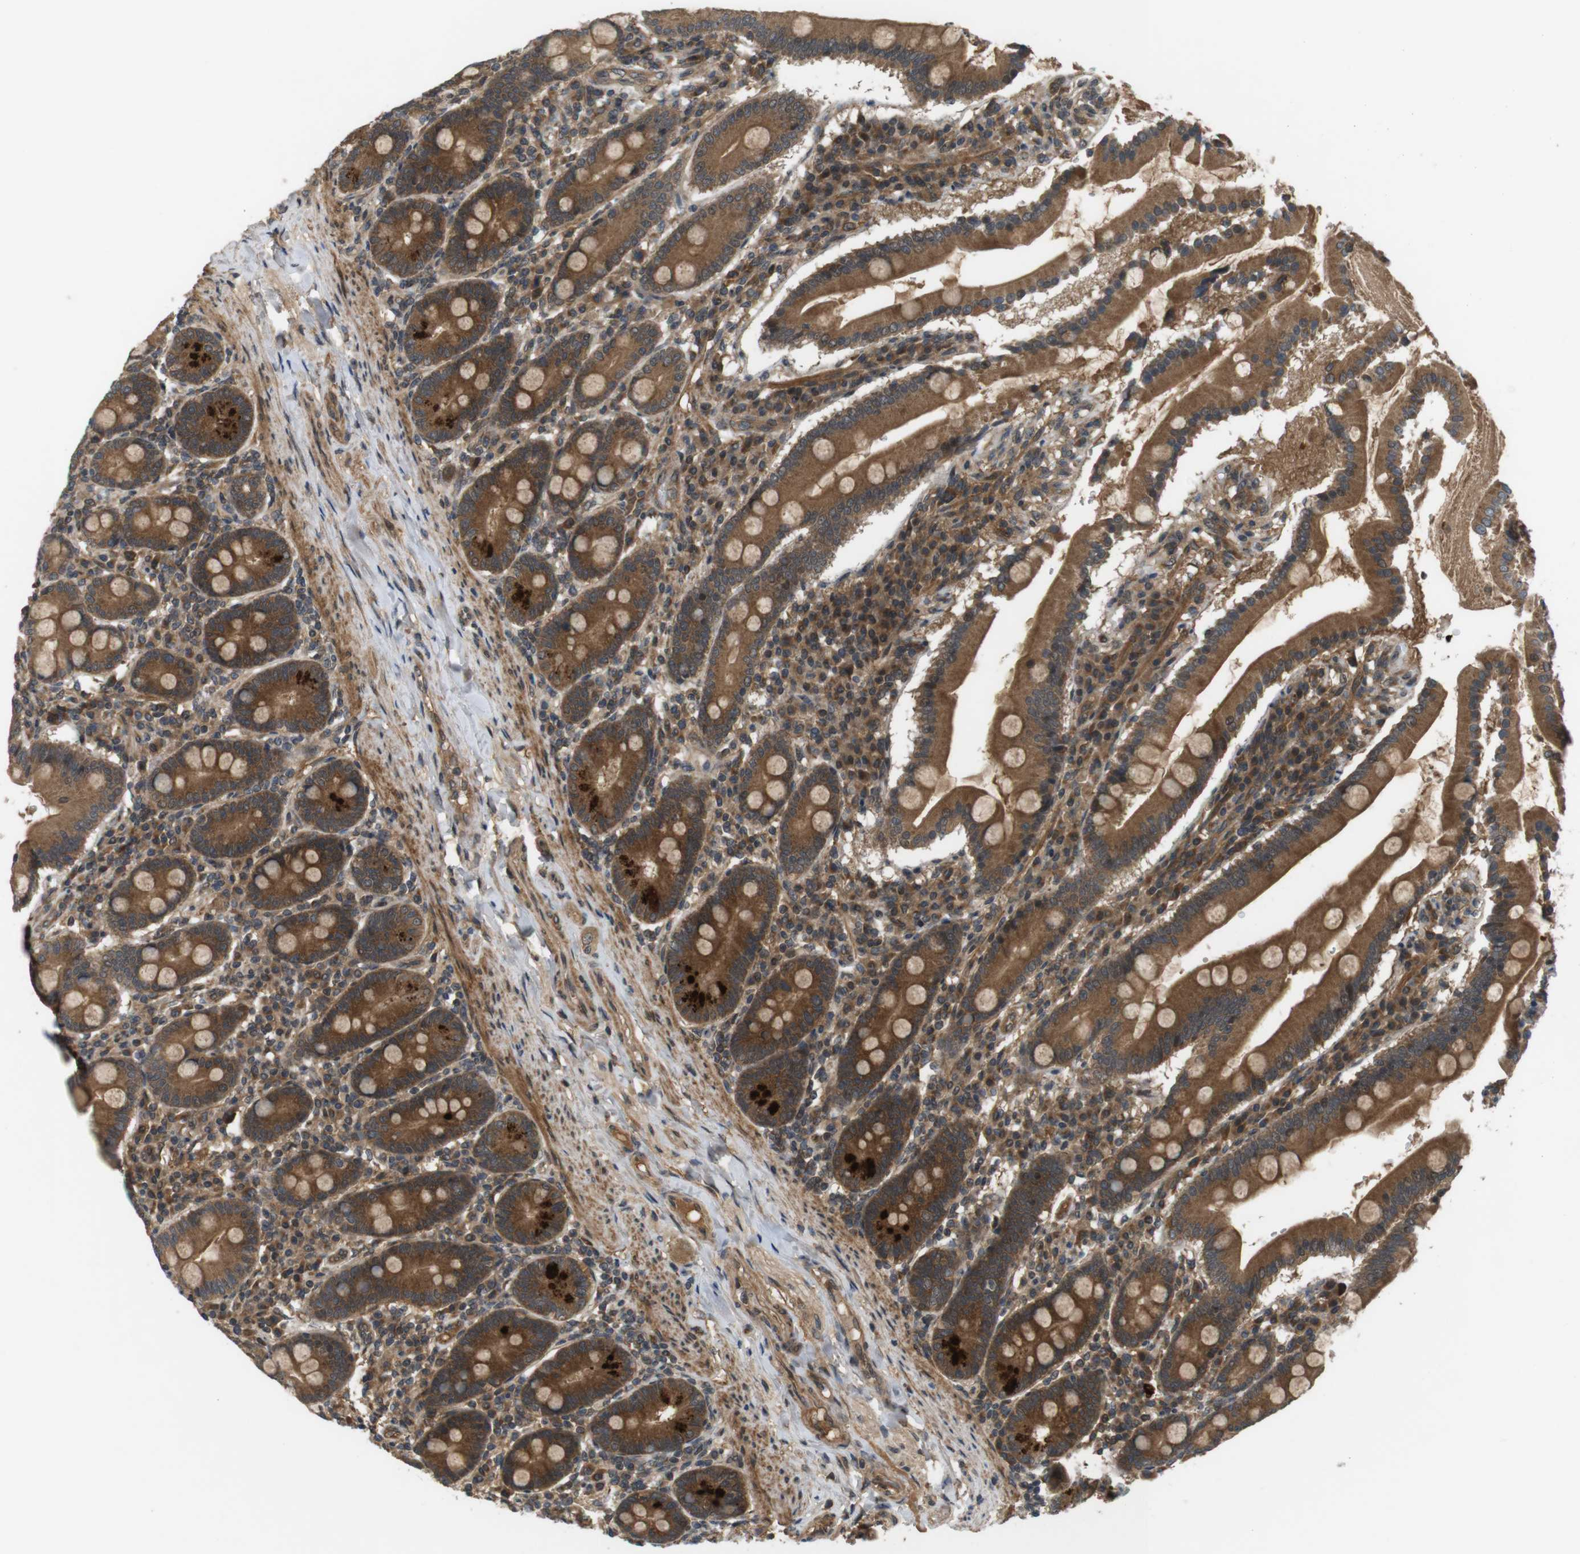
{"staining": {"intensity": "strong", "quantity": ">75%", "location": "cytoplasmic/membranous"}, "tissue": "duodenum", "cell_type": "Glandular cells", "image_type": "normal", "snomed": [{"axis": "morphology", "description": "Normal tissue, NOS"}, {"axis": "topography", "description": "Duodenum"}], "caption": "Immunohistochemistry photomicrograph of normal duodenum stained for a protein (brown), which exhibits high levels of strong cytoplasmic/membranous expression in approximately >75% of glandular cells.", "gene": "NFKBIE", "patient": {"sex": "male", "age": 50}}